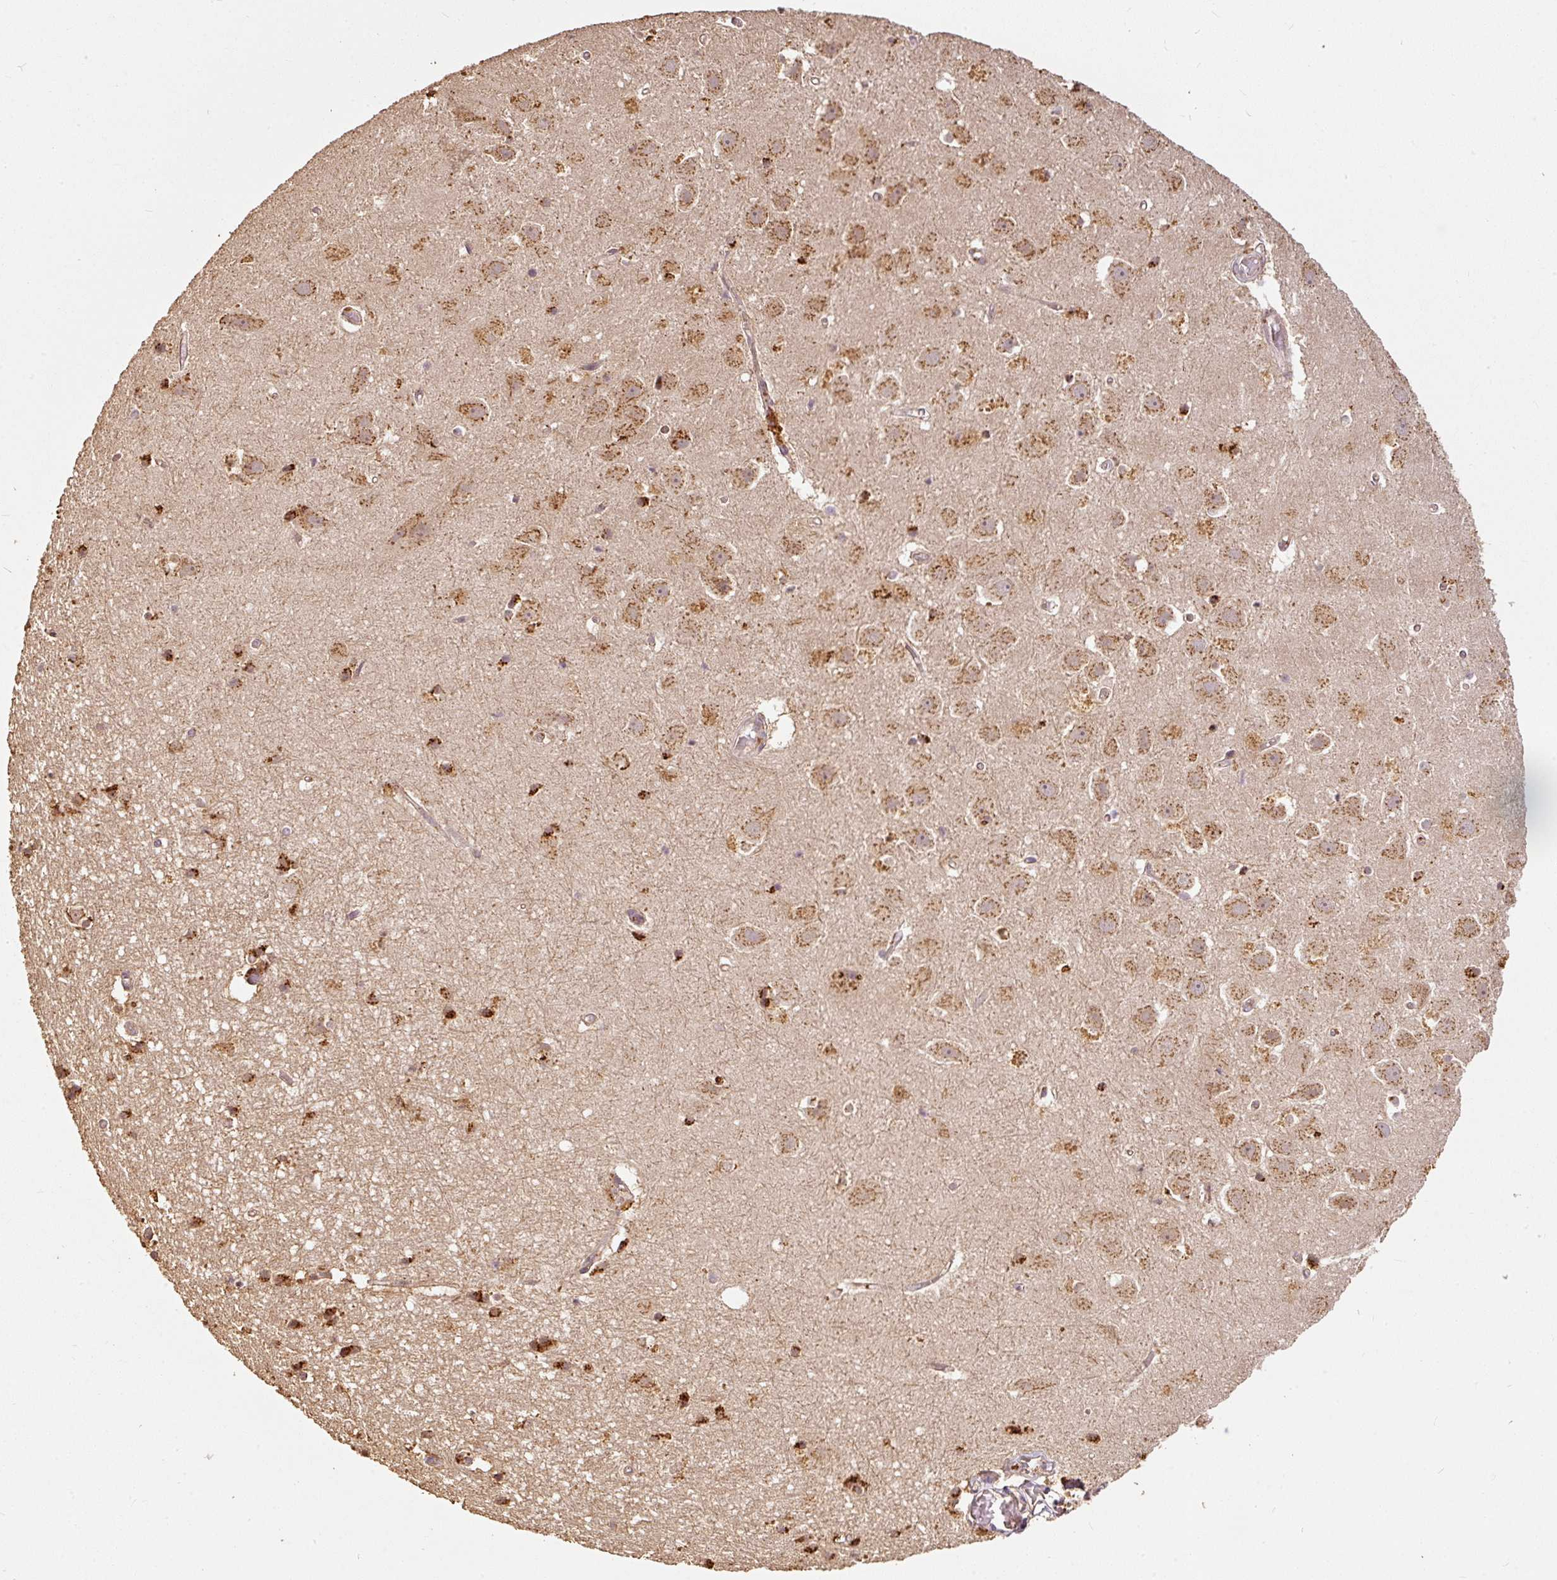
{"staining": {"intensity": "moderate", "quantity": ">75%", "location": "cytoplasmic/membranous"}, "tissue": "hippocampus", "cell_type": "Glial cells", "image_type": "normal", "snomed": [{"axis": "morphology", "description": "Normal tissue, NOS"}, {"axis": "topography", "description": "Hippocampus"}], "caption": "Glial cells show moderate cytoplasmic/membranous expression in about >75% of cells in normal hippocampus. The staining was performed using DAB (3,3'-diaminobenzidine) to visualize the protein expression in brown, while the nuclei were stained in blue with hematoxylin (Magnification: 20x).", "gene": "FUT8", "patient": {"sex": "female", "age": 52}}